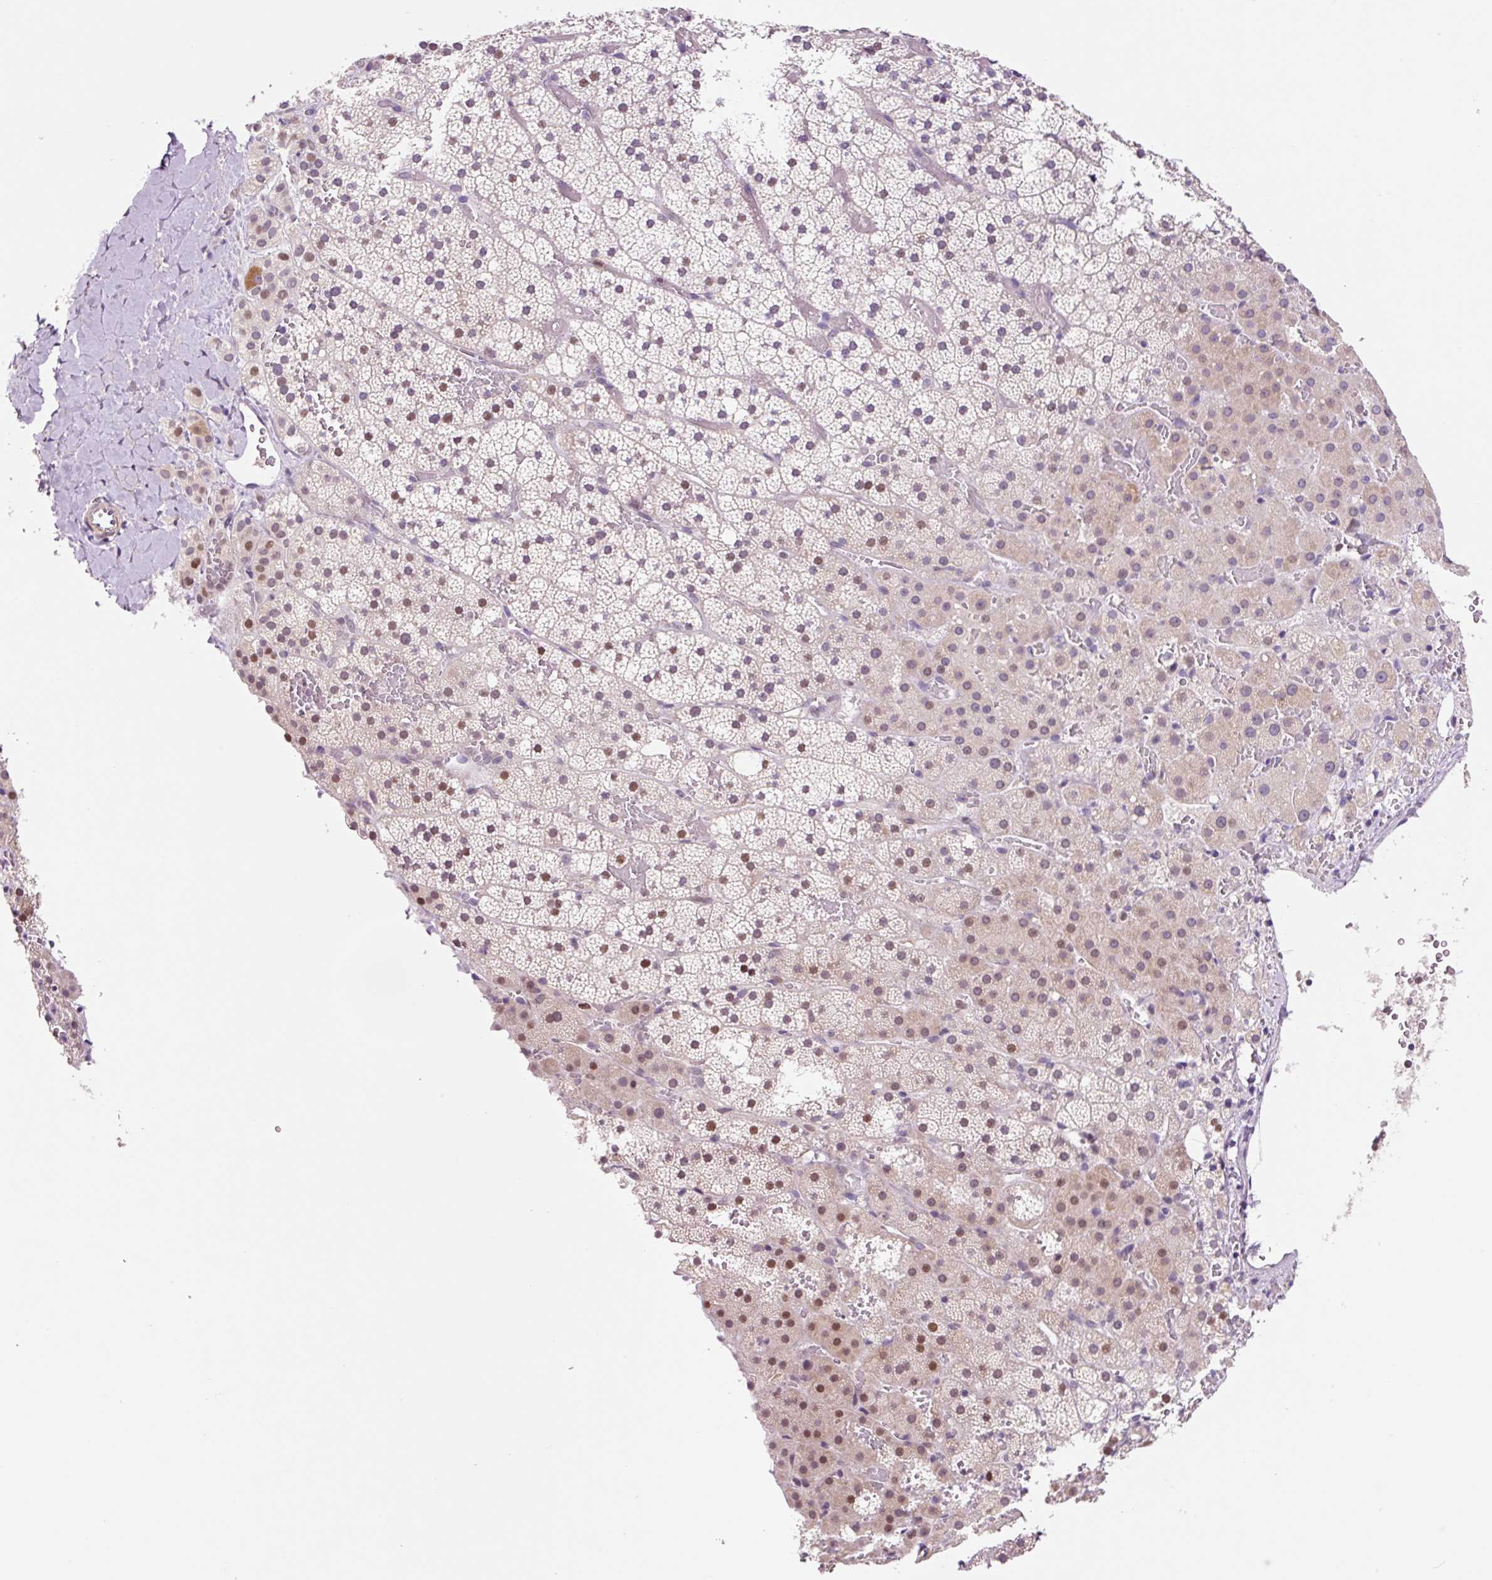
{"staining": {"intensity": "moderate", "quantity": ">75%", "location": "nuclear"}, "tissue": "adrenal gland", "cell_type": "Glandular cells", "image_type": "normal", "snomed": [{"axis": "morphology", "description": "Normal tissue, NOS"}, {"axis": "topography", "description": "Adrenal gland"}], "caption": "Immunohistochemical staining of normal adrenal gland displays moderate nuclear protein staining in about >75% of glandular cells. (DAB = brown stain, brightfield microscopy at high magnification).", "gene": "CCNL2", "patient": {"sex": "male", "age": 53}}